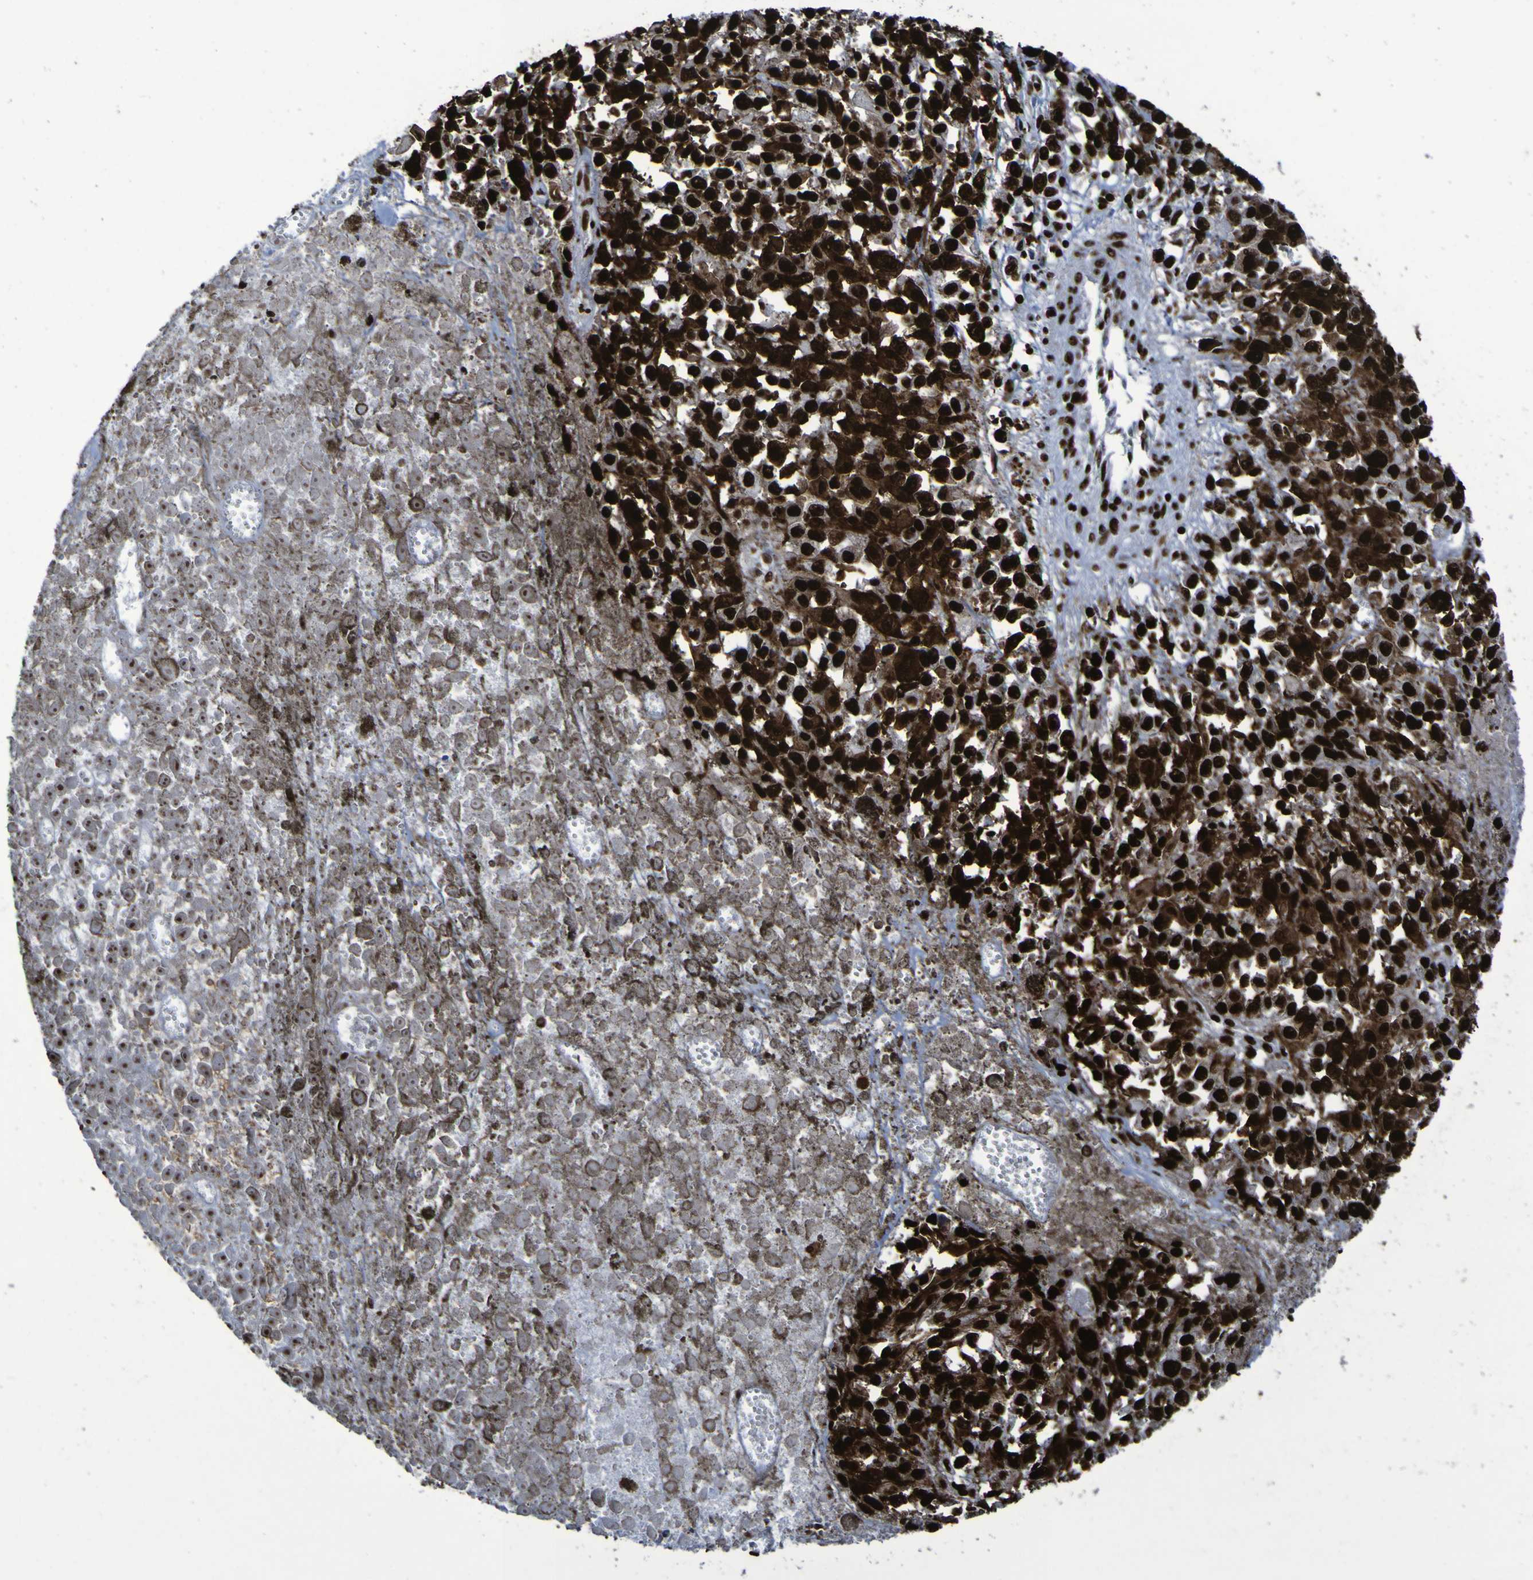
{"staining": {"intensity": "strong", "quantity": ">75%", "location": "nuclear"}, "tissue": "melanoma", "cell_type": "Tumor cells", "image_type": "cancer", "snomed": [{"axis": "morphology", "description": "Malignant melanoma, Metastatic site"}, {"axis": "topography", "description": "Lymph node"}], "caption": "Protein expression analysis of human malignant melanoma (metastatic site) reveals strong nuclear staining in approximately >75% of tumor cells.", "gene": "NPM1", "patient": {"sex": "male", "age": 59}}